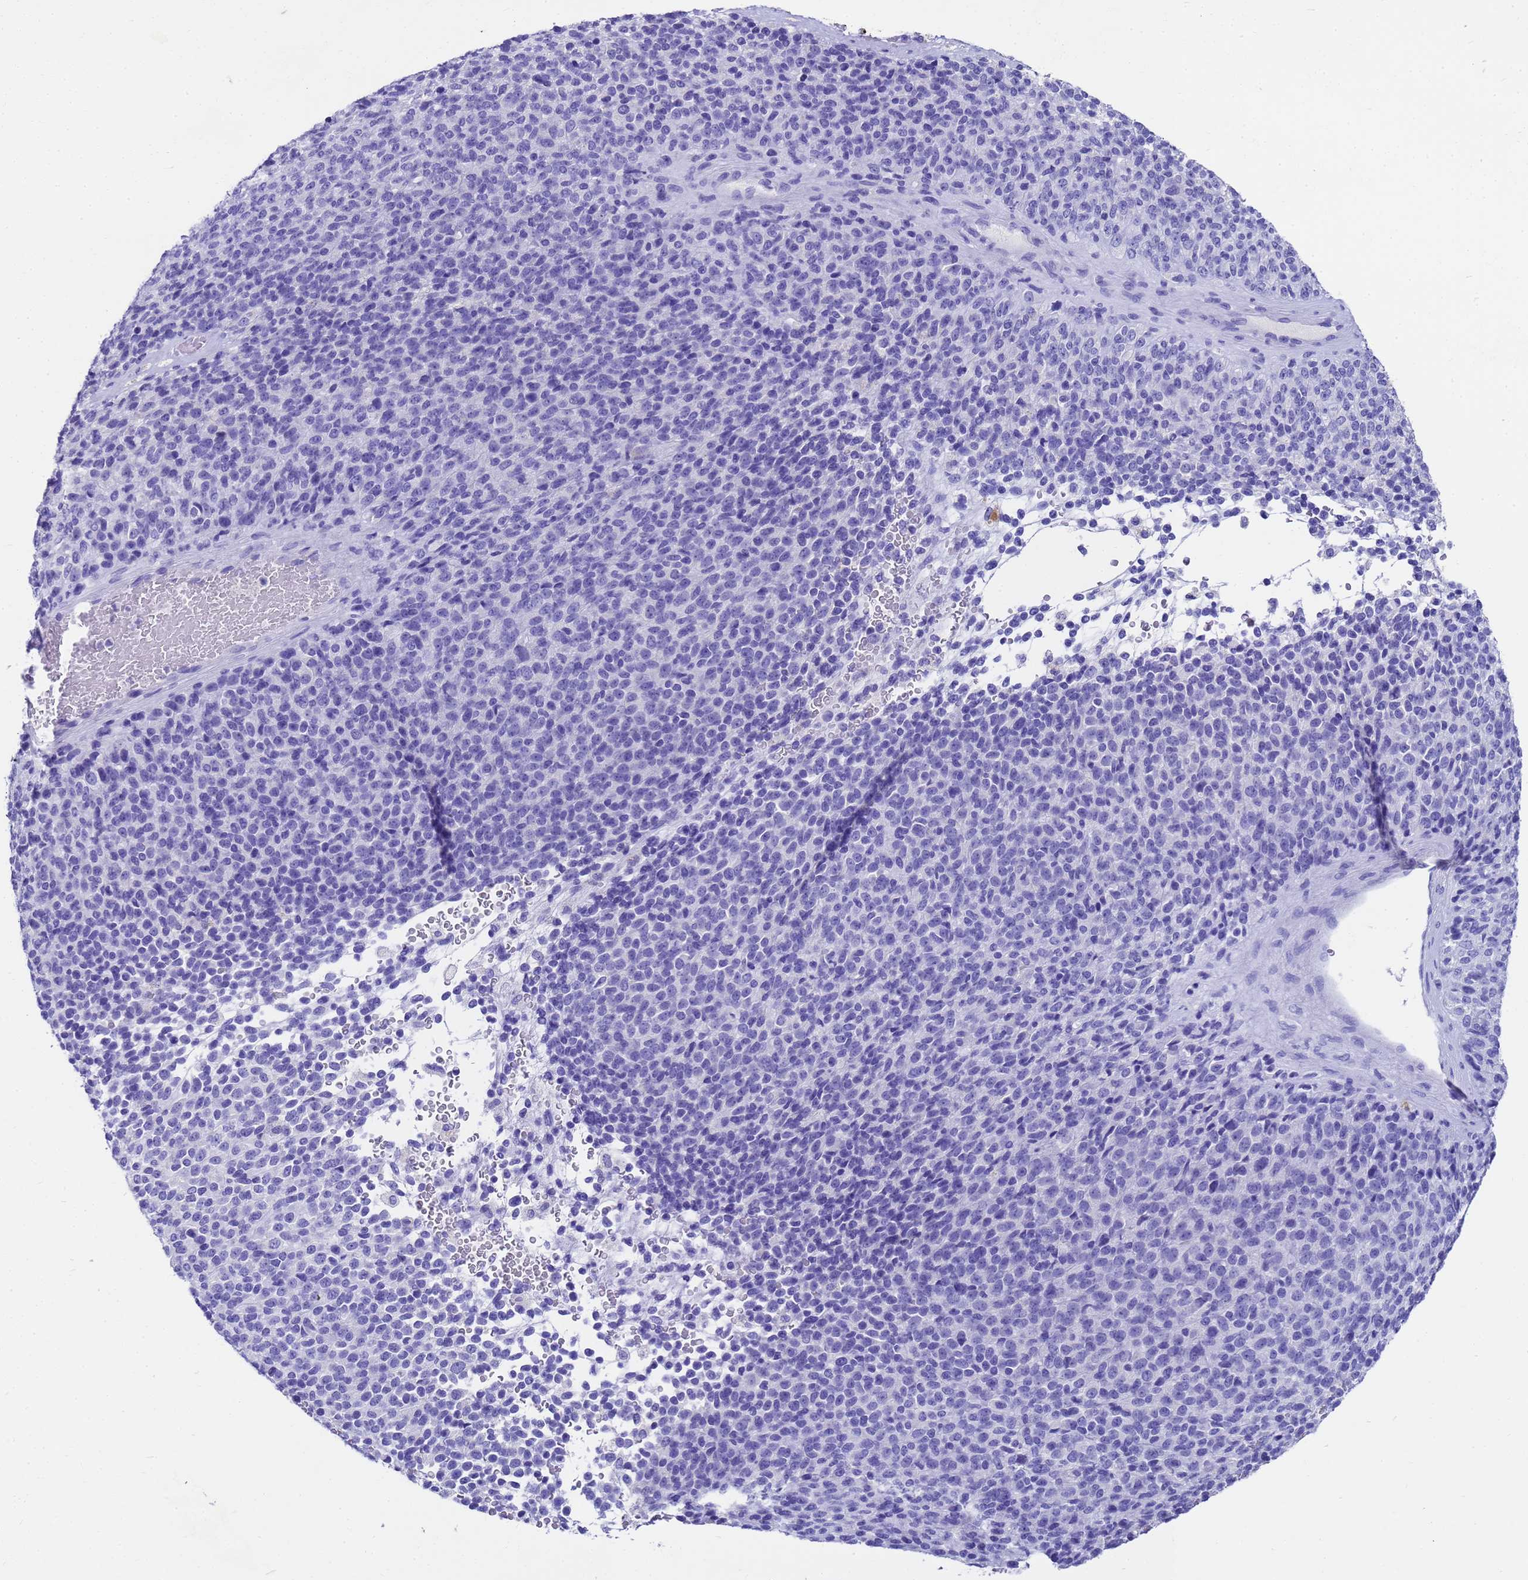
{"staining": {"intensity": "negative", "quantity": "none", "location": "none"}, "tissue": "melanoma", "cell_type": "Tumor cells", "image_type": "cancer", "snomed": [{"axis": "morphology", "description": "Malignant melanoma, Metastatic site"}, {"axis": "topography", "description": "Brain"}], "caption": "Tumor cells show no significant staining in melanoma. (DAB IHC with hematoxylin counter stain).", "gene": "MS4A13", "patient": {"sex": "female", "age": 56}}